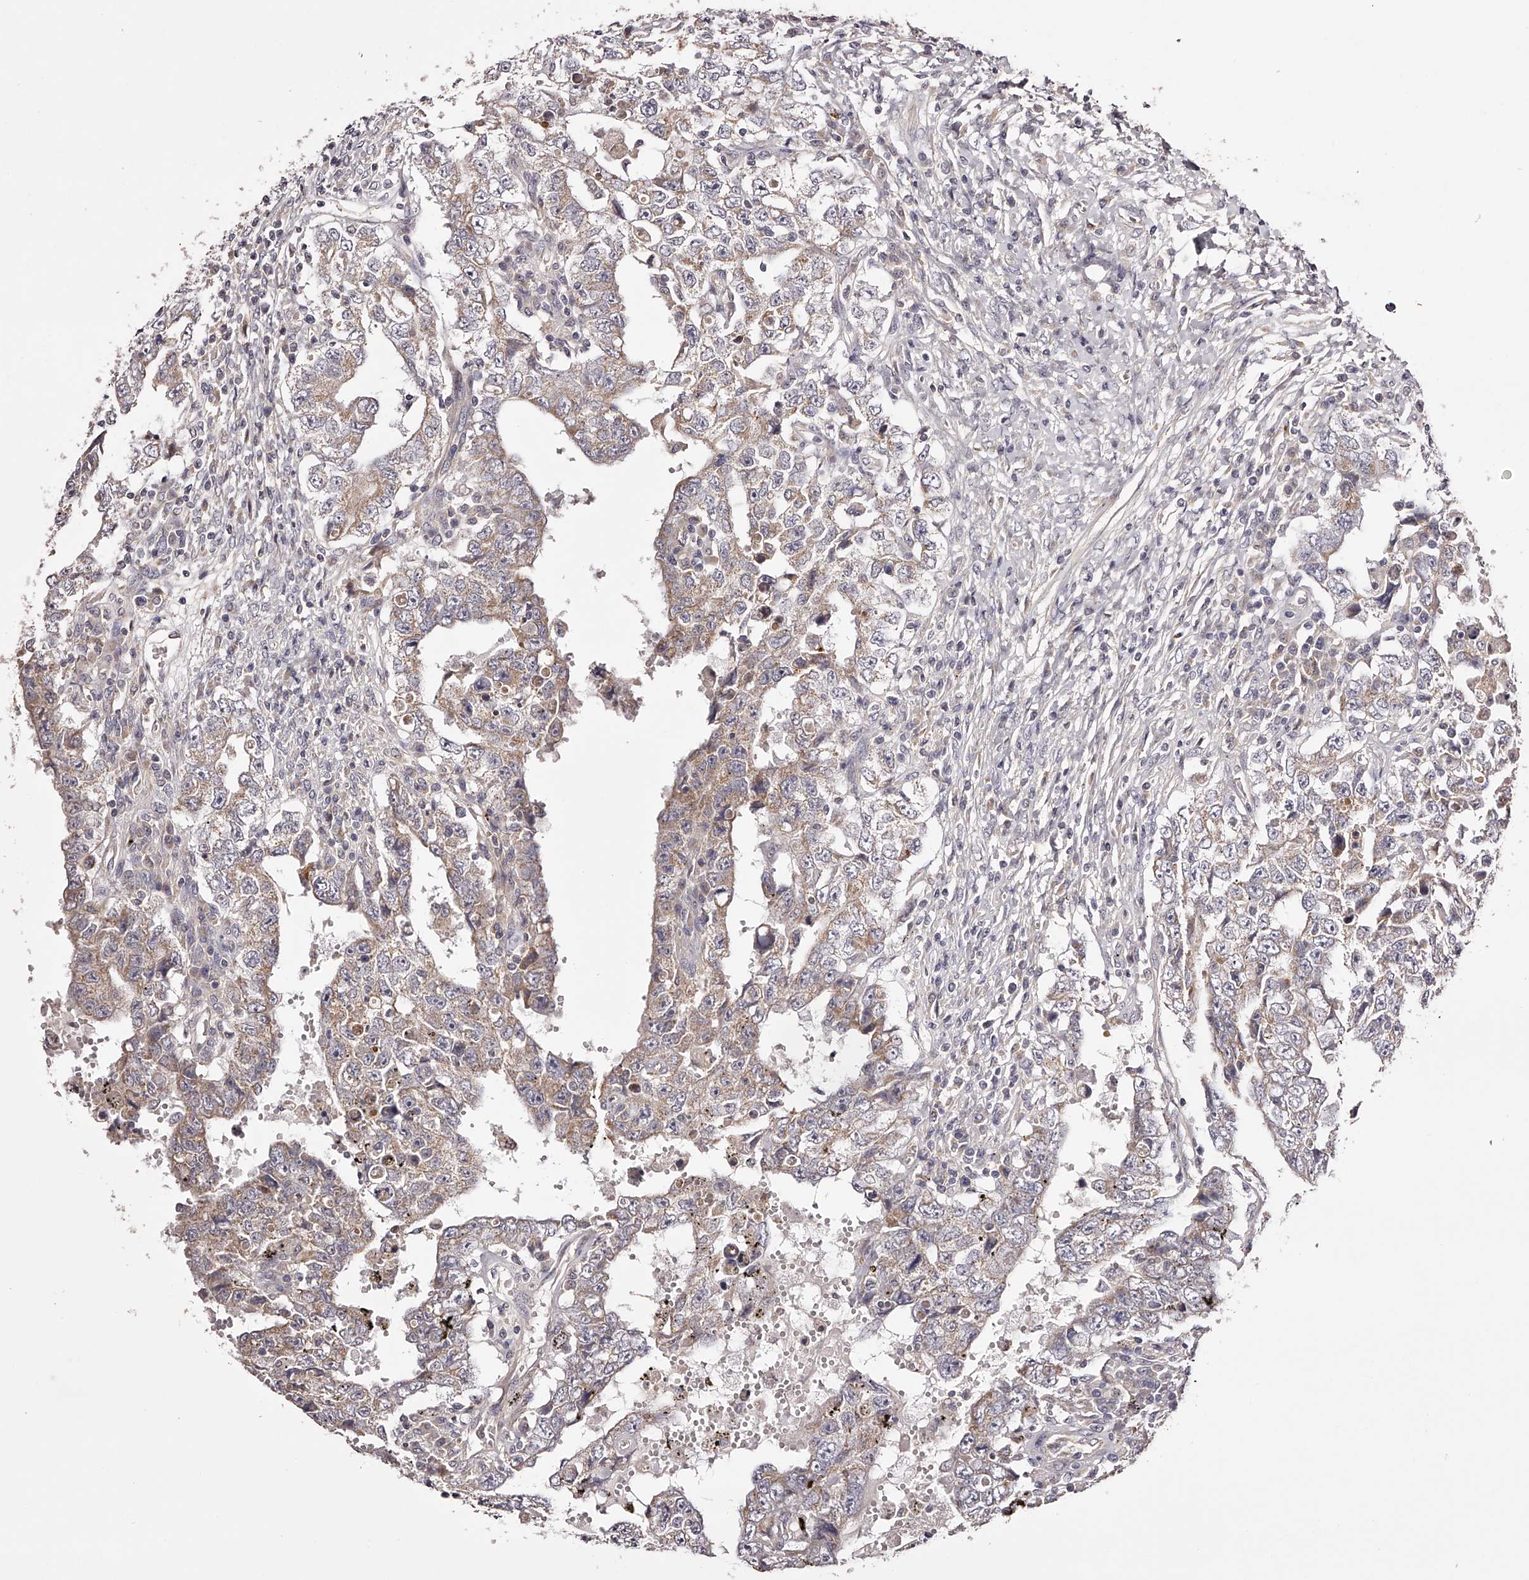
{"staining": {"intensity": "moderate", "quantity": ">75%", "location": "cytoplasmic/membranous"}, "tissue": "testis cancer", "cell_type": "Tumor cells", "image_type": "cancer", "snomed": [{"axis": "morphology", "description": "Carcinoma, Embryonal, NOS"}, {"axis": "topography", "description": "Testis"}], "caption": "Approximately >75% of tumor cells in human testis embryonal carcinoma exhibit moderate cytoplasmic/membranous protein staining as visualized by brown immunohistochemical staining.", "gene": "ODF2L", "patient": {"sex": "male", "age": 26}}